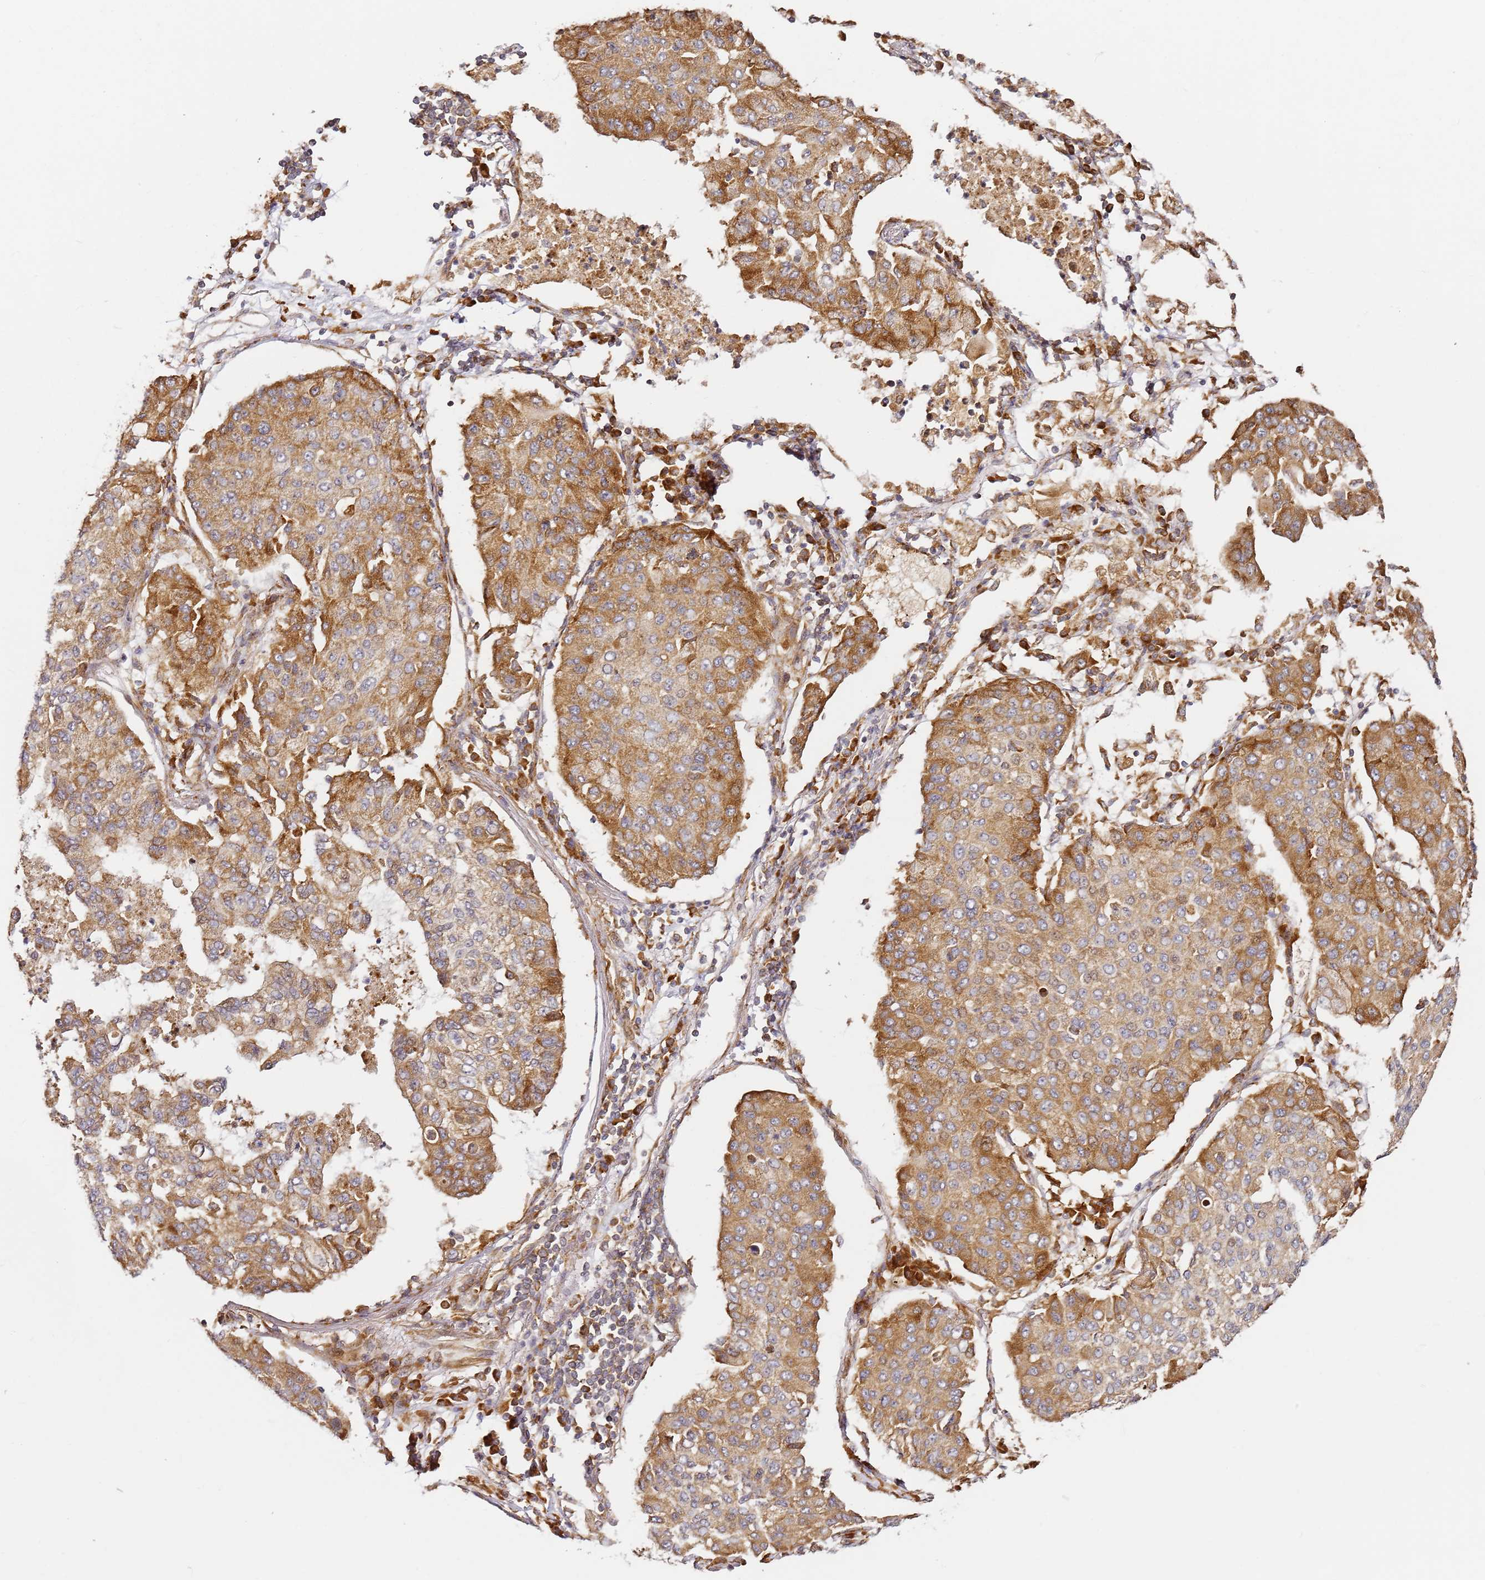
{"staining": {"intensity": "moderate", "quantity": ">75%", "location": "cytoplasmic/membranous"}, "tissue": "lung cancer", "cell_type": "Tumor cells", "image_type": "cancer", "snomed": [{"axis": "morphology", "description": "Squamous cell carcinoma, NOS"}, {"axis": "topography", "description": "Lung"}], "caption": "Immunohistochemistry micrograph of human lung squamous cell carcinoma stained for a protein (brown), which shows medium levels of moderate cytoplasmic/membranous expression in about >75% of tumor cells.", "gene": "RPS3A", "patient": {"sex": "male", "age": 74}}